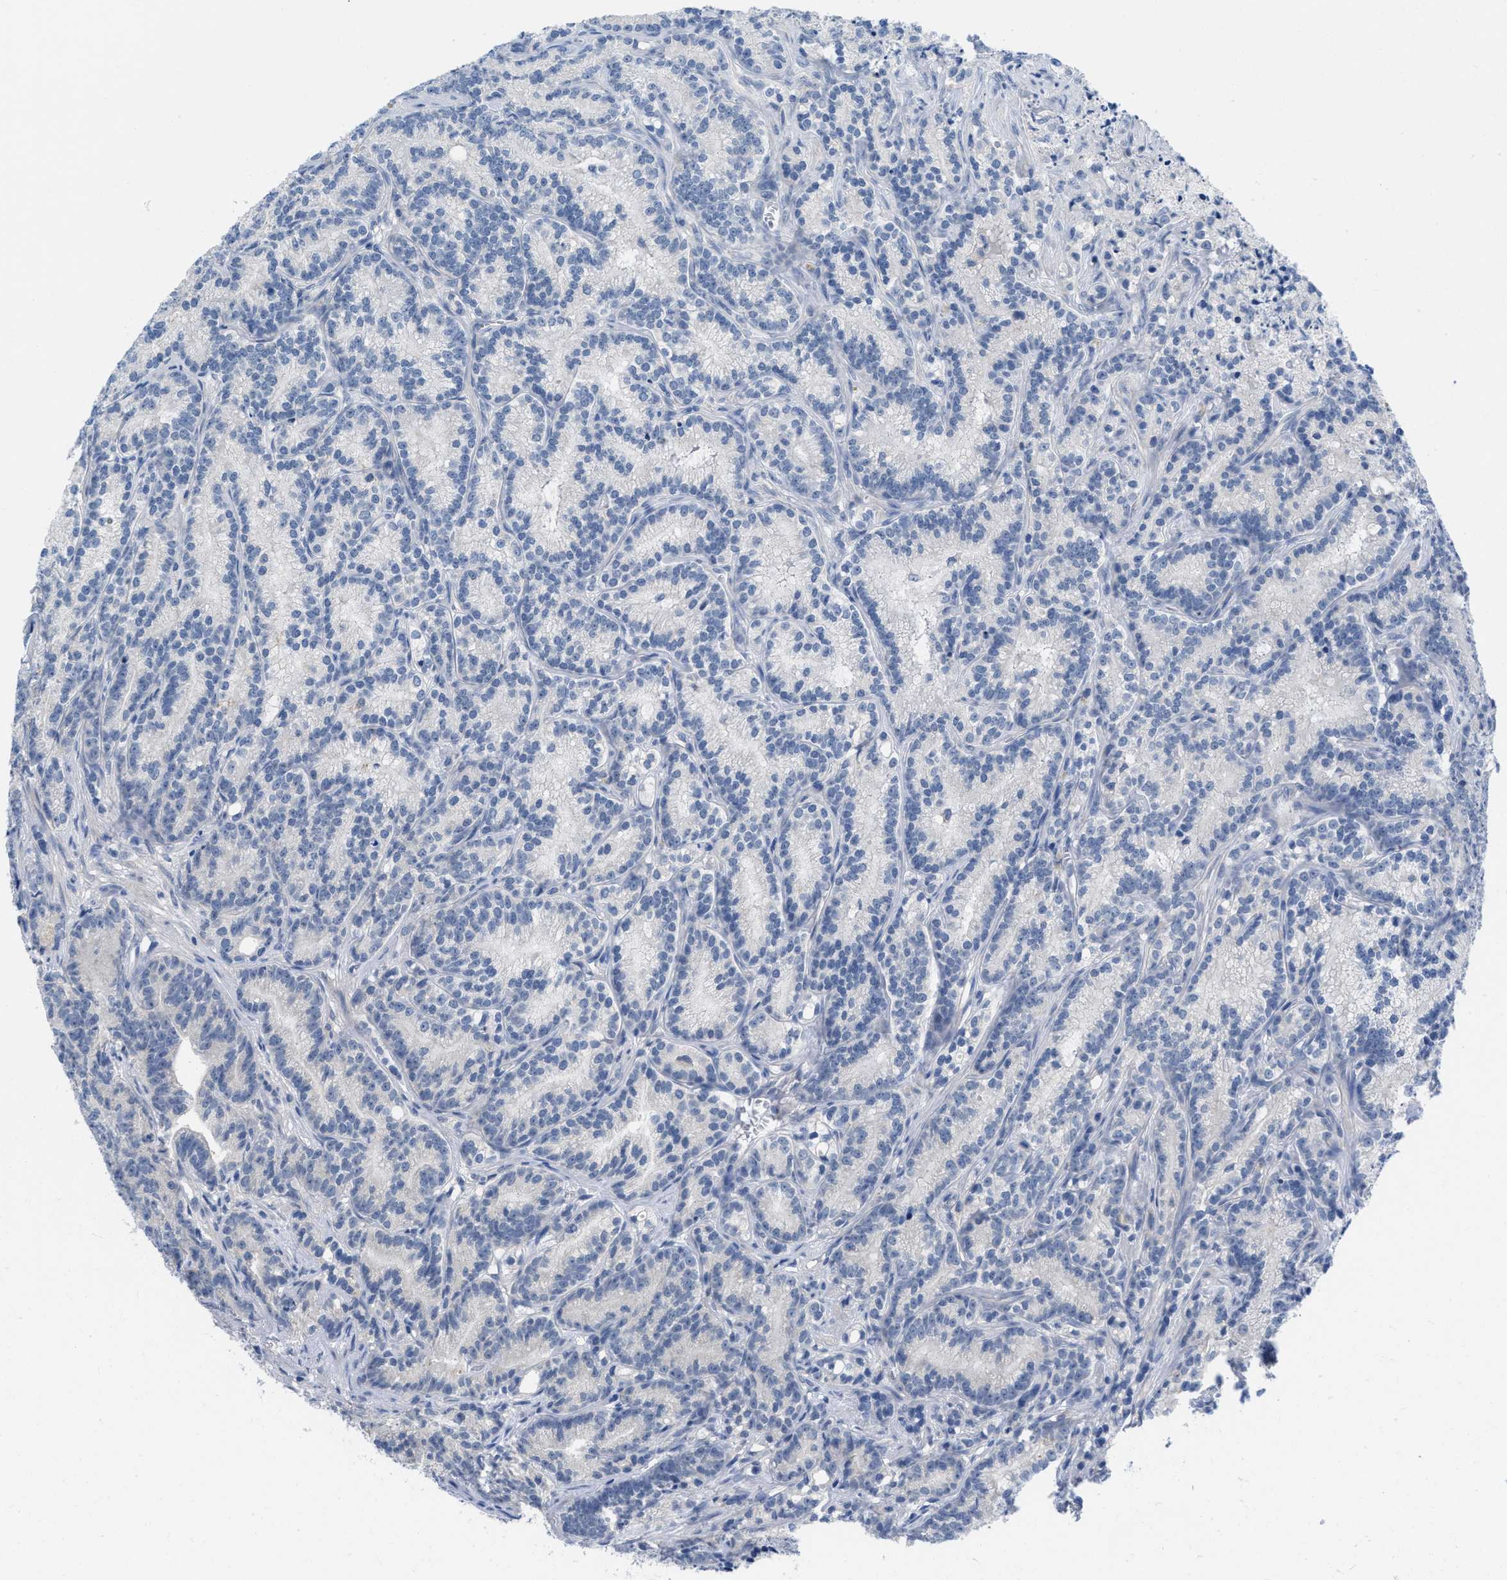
{"staining": {"intensity": "negative", "quantity": "none", "location": "none"}, "tissue": "prostate cancer", "cell_type": "Tumor cells", "image_type": "cancer", "snomed": [{"axis": "morphology", "description": "Adenocarcinoma, Low grade"}, {"axis": "topography", "description": "Prostate"}], "caption": "Immunohistochemical staining of prostate low-grade adenocarcinoma demonstrates no significant staining in tumor cells. Nuclei are stained in blue.", "gene": "PYY", "patient": {"sex": "male", "age": 89}}